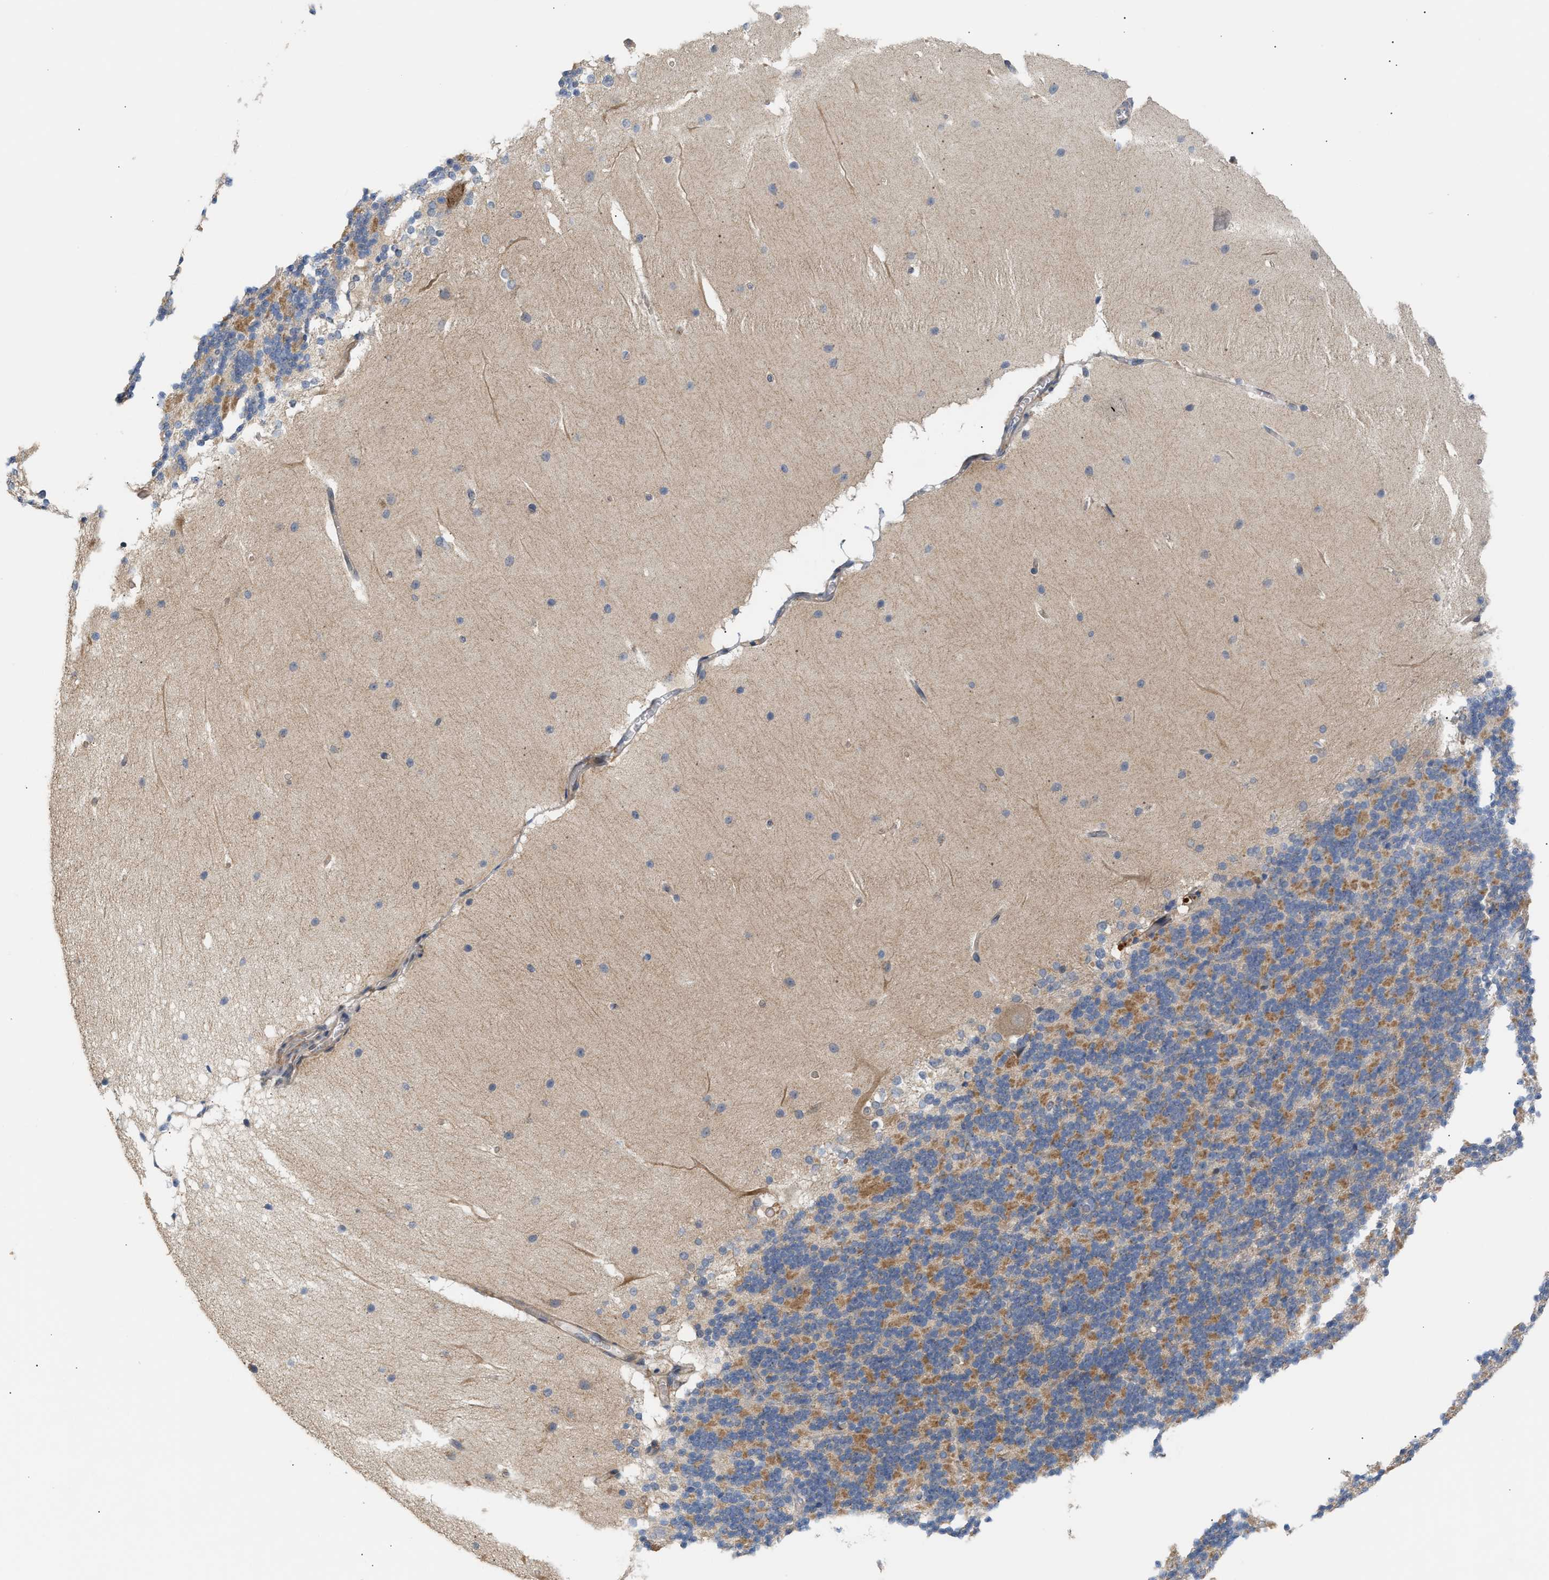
{"staining": {"intensity": "moderate", "quantity": ">75%", "location": "cytoplasmic/membranous"}, "tissue": "cerebellum", "cell_type": "Cells in granular layer", "image_type": "normal", "snomed": [{"axis": "morphology", "description": "Normal tissue, NOS"}, {"axis": "topography", "description": "Cerebellum"}], "caption": "Approximately >75% of cells in granular layer in benign cerebellum demonstrate moderate cytoplasmic/membranous protein positivity as visualized by brown immunohistochemical staining.", "gene": "DBNL", "patient": {"sex": "female", "age": 19}}